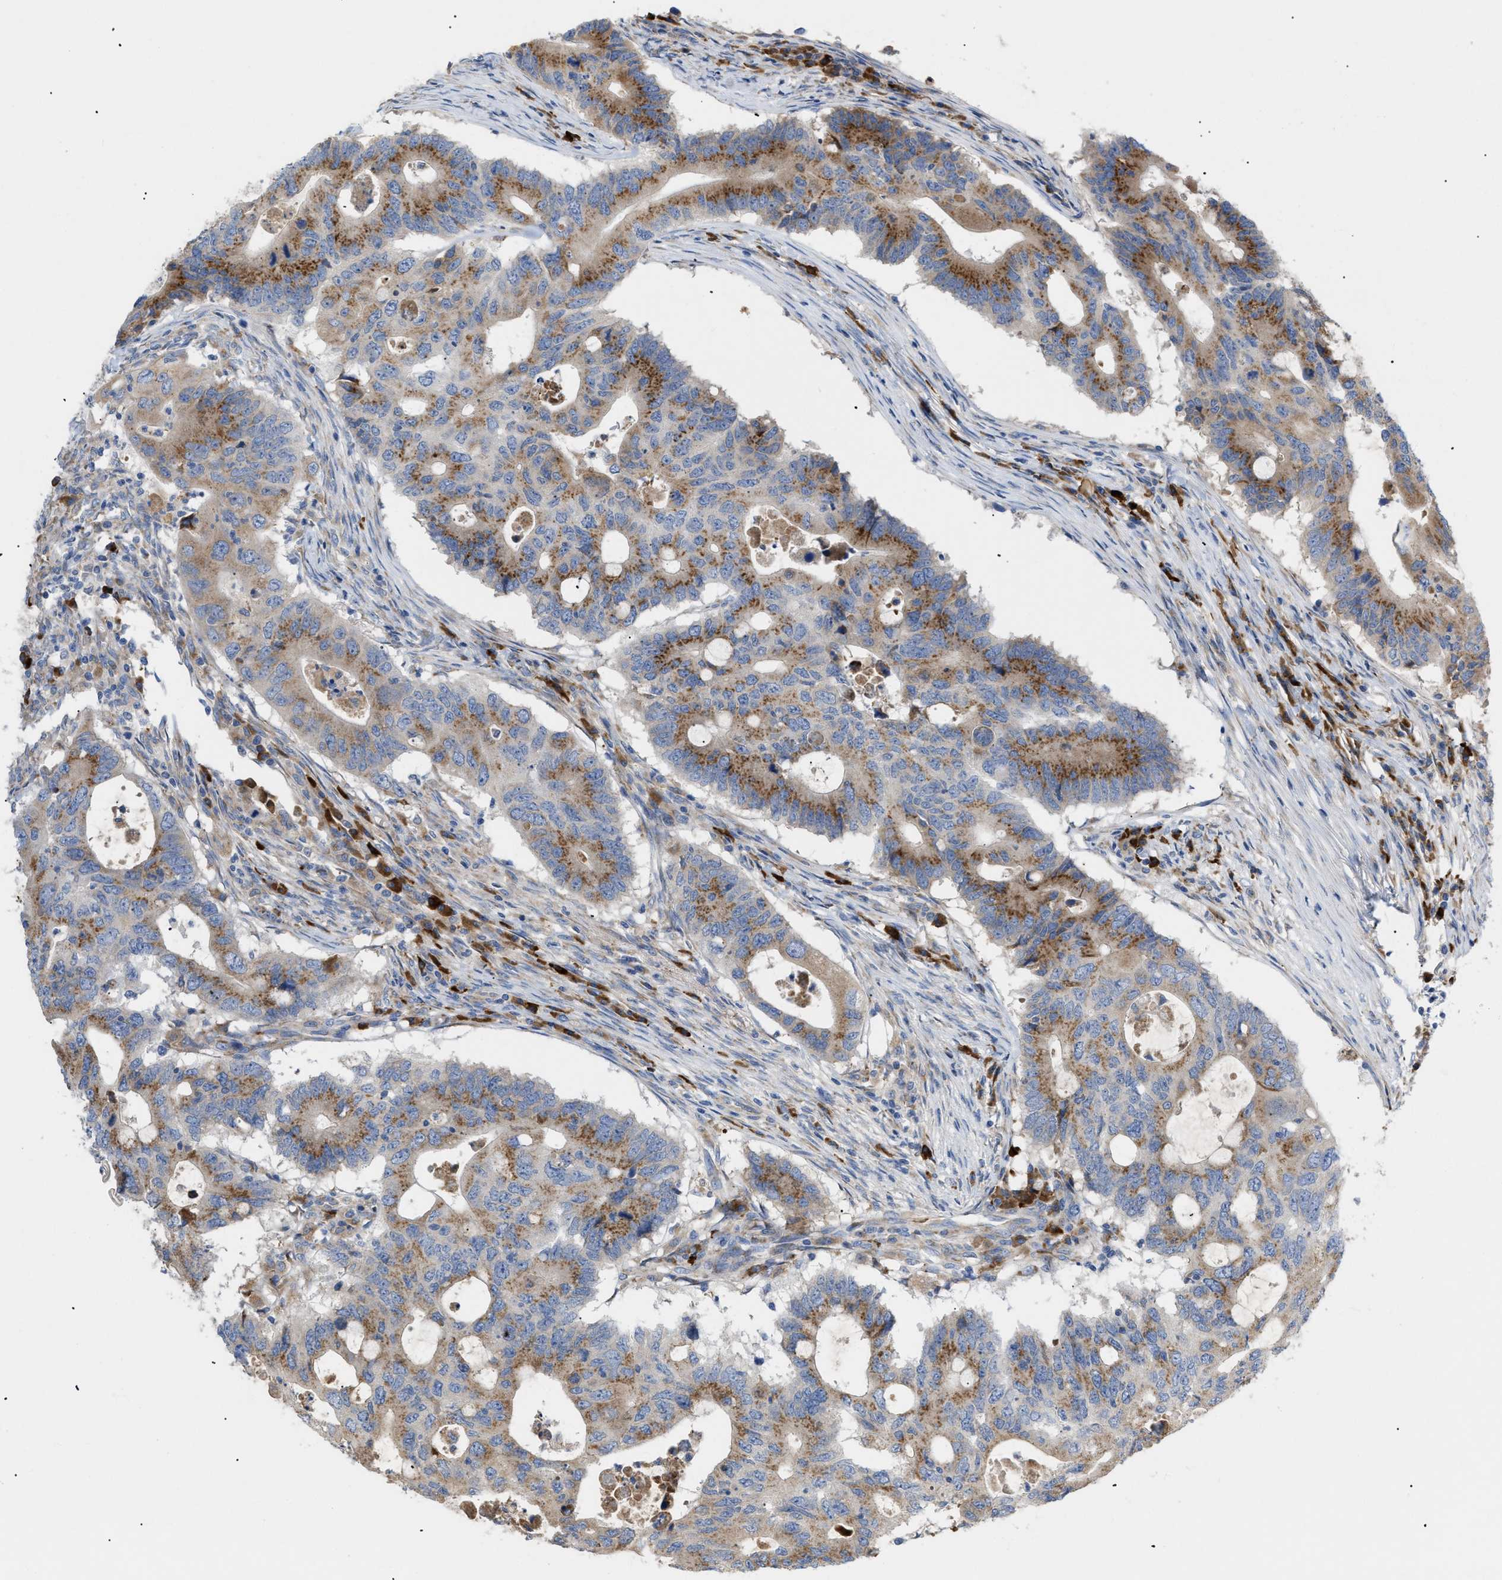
{"staining": {"intensity": "moderate", "quantity": ">75%", "location": "cytoplasmic/membranous"}, "tissue": "colorectal cancer", "cell_type": "Tumor cells", "image_type": "cancer", "snomed": [{"axis": "morphology", "description": "Adenocarcinoma, NOS"}, {"axis": "topography", "description": "Colon"}], "caption": "The histopathology image demonstrates a brown stain indicating the presence of a protein in the cytoplasmic/membranous of tumor cells in colorectal adenocarcinoma.", "gene": "SLC50A1", "patient": {"sex": "male", "age": 71}}